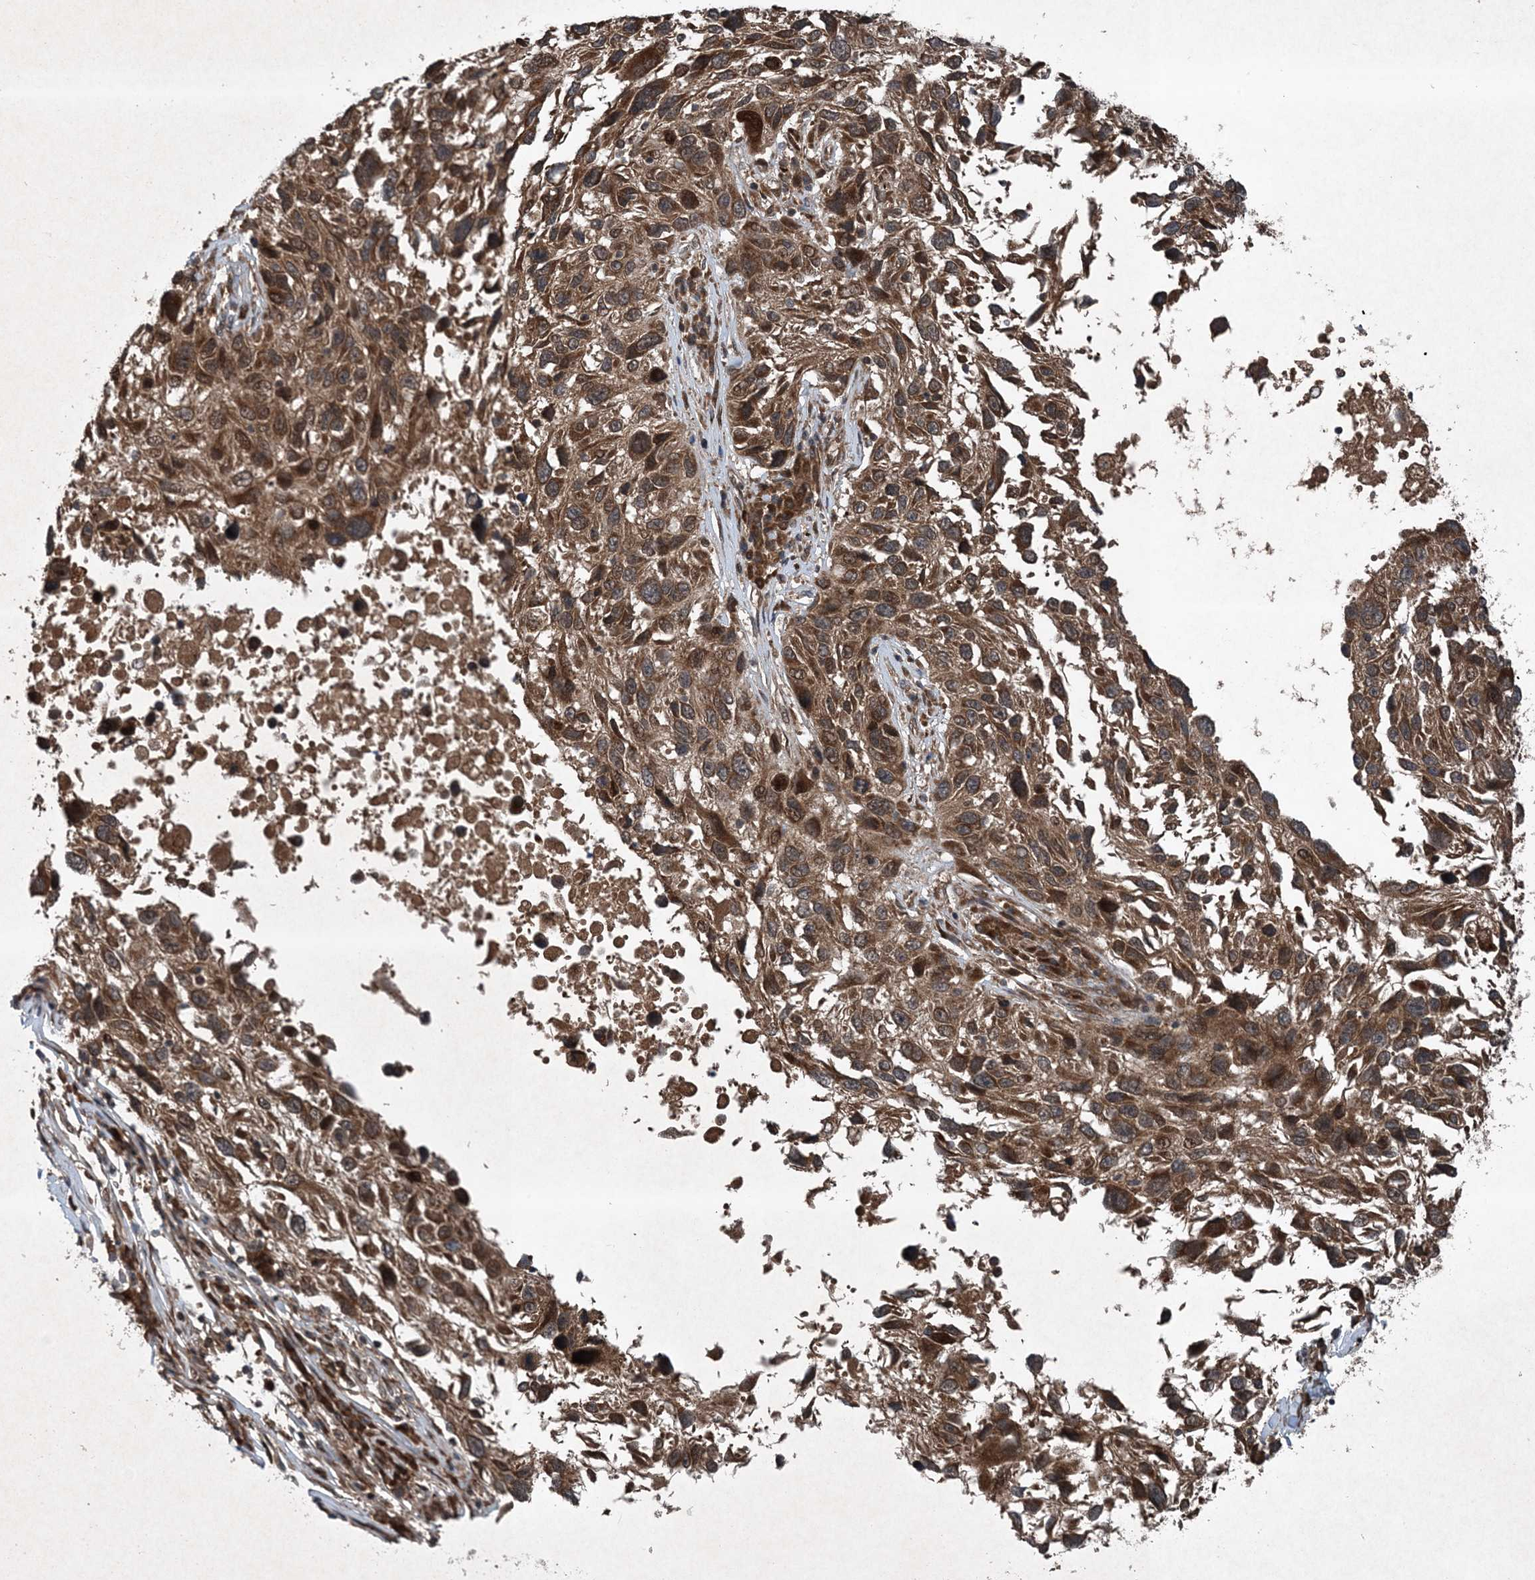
{"staining": {"intensity": "strong", "quantity": ">75%", "location": "cytoplasmic/membranous"}, "tissue": "melanoma", "cell_type": "Tumor cells", "image_type": "cancer", "snomed": [{"axis": "morphology", "description": "Malignant melanoma, NOS"}, {"axis": "topography", "description": "Skin"}], "caption": "Protein analysis of melanoma tissue demonstrates strong cytoplasmic/membranous staining in approximately >75% of tumor cells.", "gene": "GNG5", "patient": {"sex": "male", "age": 53}}